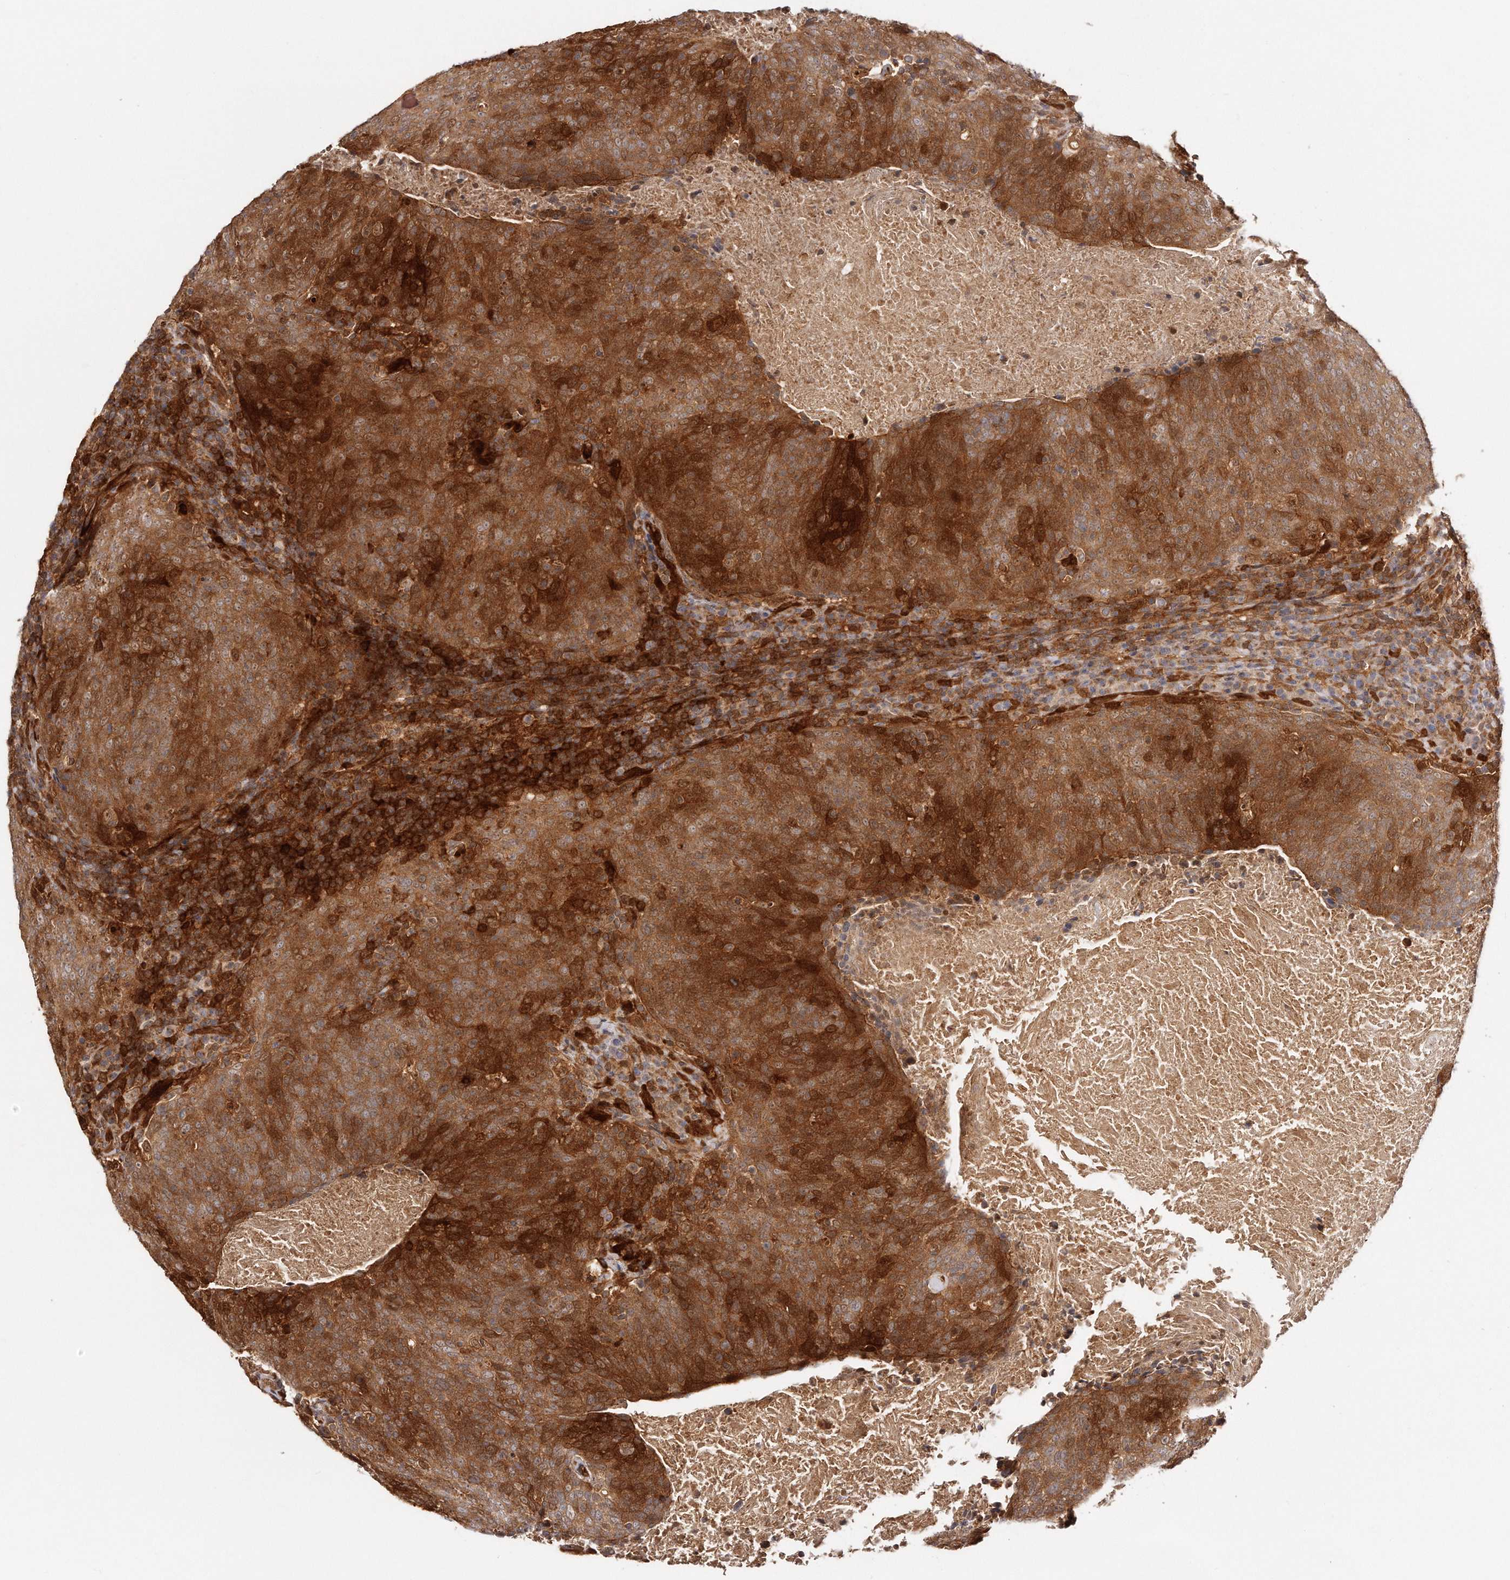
{"staining": {"intensity": "strong", "quantity": ">75%", "location": "cytoplasmic/membranous"}, "tissue": "head and neck cancer", "cell_type": "Tumor cells", "image_type": "cancer", "snomed": [{"axis": "morphology", "description": "Squamous cell carcinoma, NOS"}, {"axis": "morphology", "description": "Squamous cell carcinoma, metastatic, NOS"}, {"axis": "topography", "description": "Lymph node"}, {"axis": "topography", "description": "Head-Neck"}], "caption": "Immunohistochemistry photomicrograph of human squamous cell carcinoma (head and neck) stained for a protein (brown), which reveals high levels of strong cytoplasmic/membranous positivity in approximately >75% of tumor cells.", "gene": "GBP4", "patient": {"sex": "male", "age": 62}}